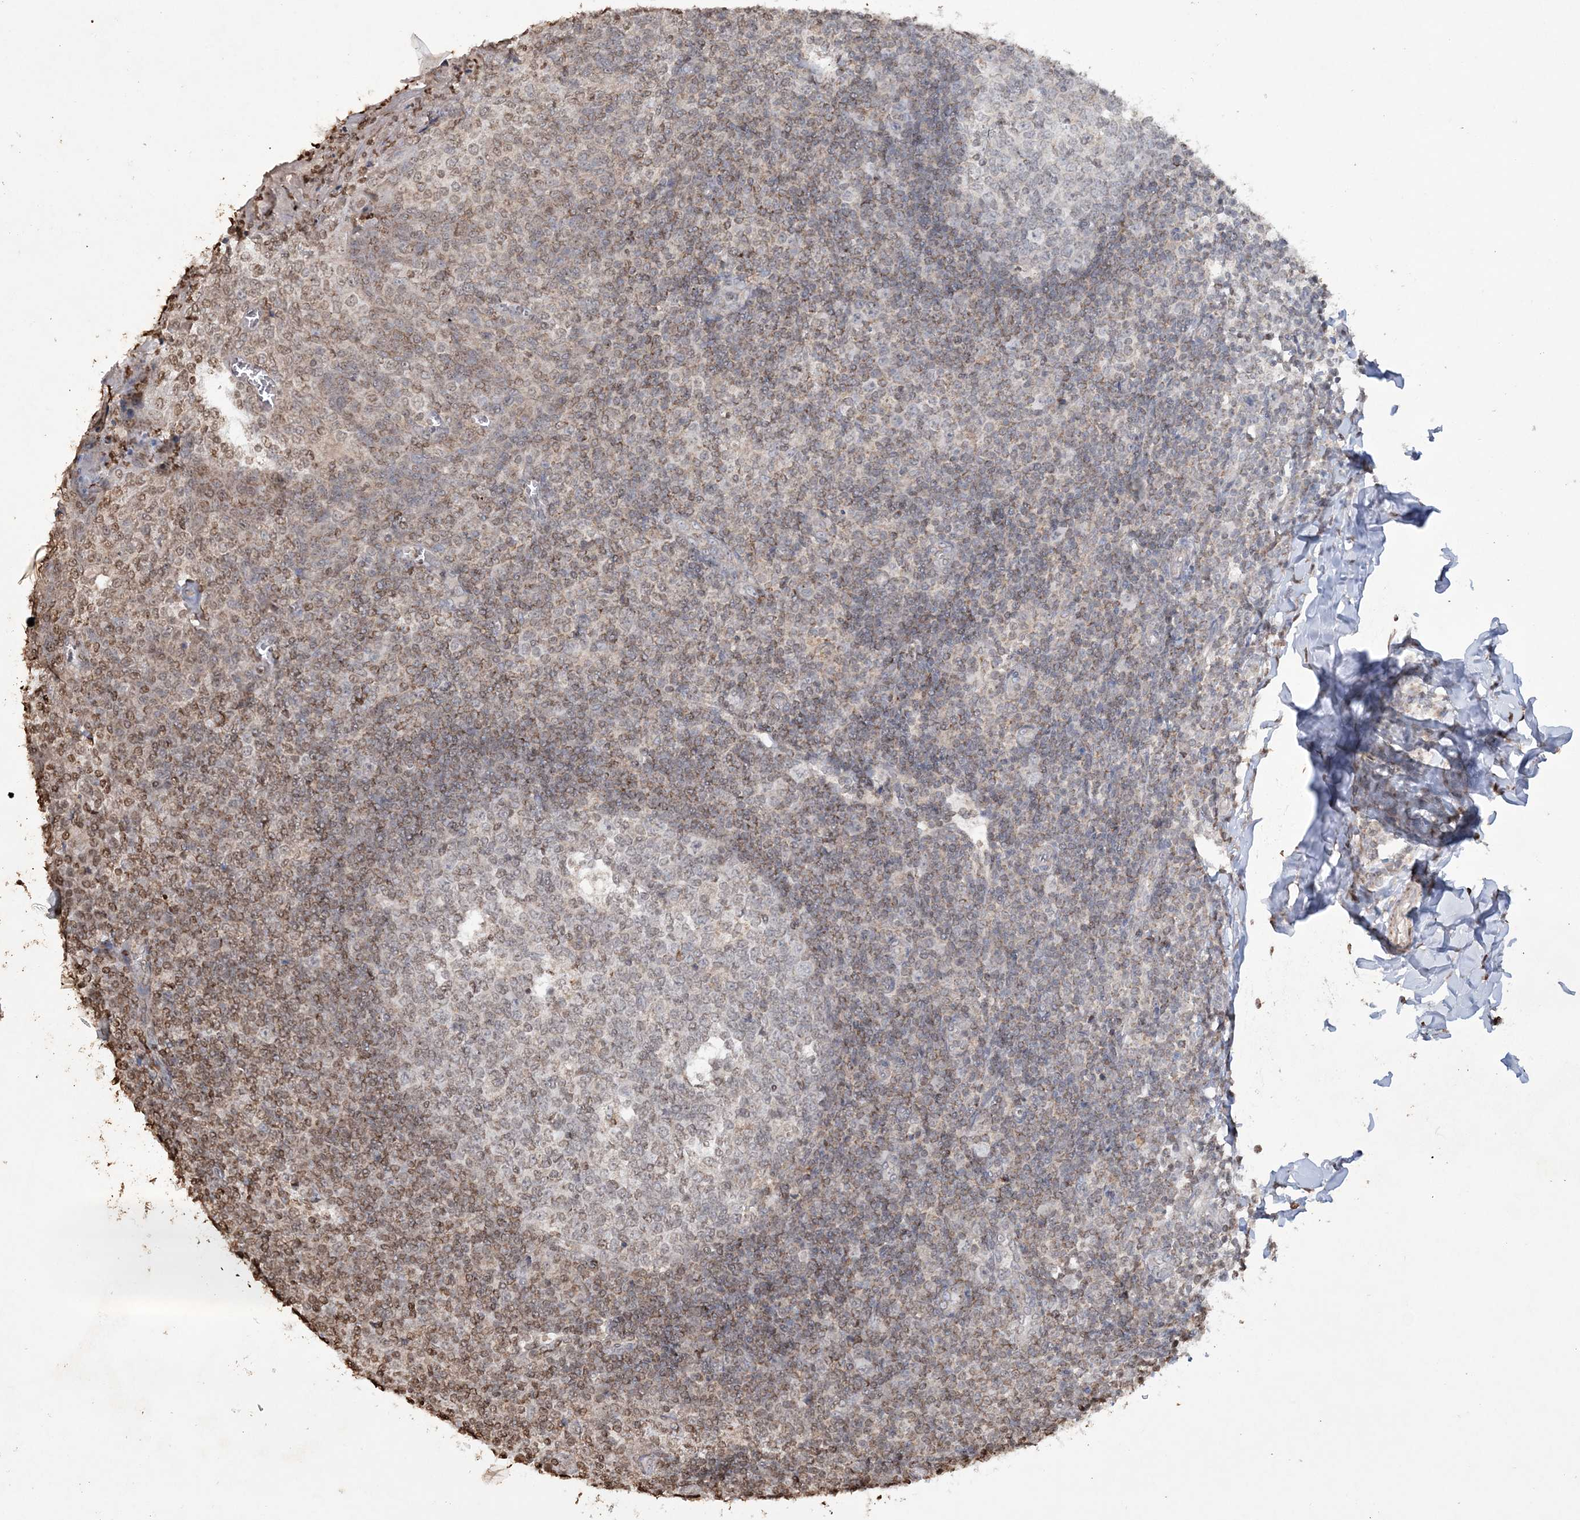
{"staining": {"intensity": "moderate", "quantity": "<25%", "location": "cytoplasmic/membranous"}, "tissue": "tonsil", "cell_type": "Germinal center cells", "image_type": "normal", "snomed": [{"axis": "morphology", "description": "Normal tissue, NOS"}, {"axis": "topography", "description": "Tonsil"}], "caption": "Normal tonsil was stained to show a protein in brown. There is low levels of moderate cytoplasmic/membranous expression in about <25% of germinal center cells. The staining is performed using DAB (3,3'-diaminobenzidine) brown chromogen to label protein expression. The nuclei are counter-stained blue using hematoxylin.", "gene": "TTC7A", "patient": {"sex": "female", "age": 19}}